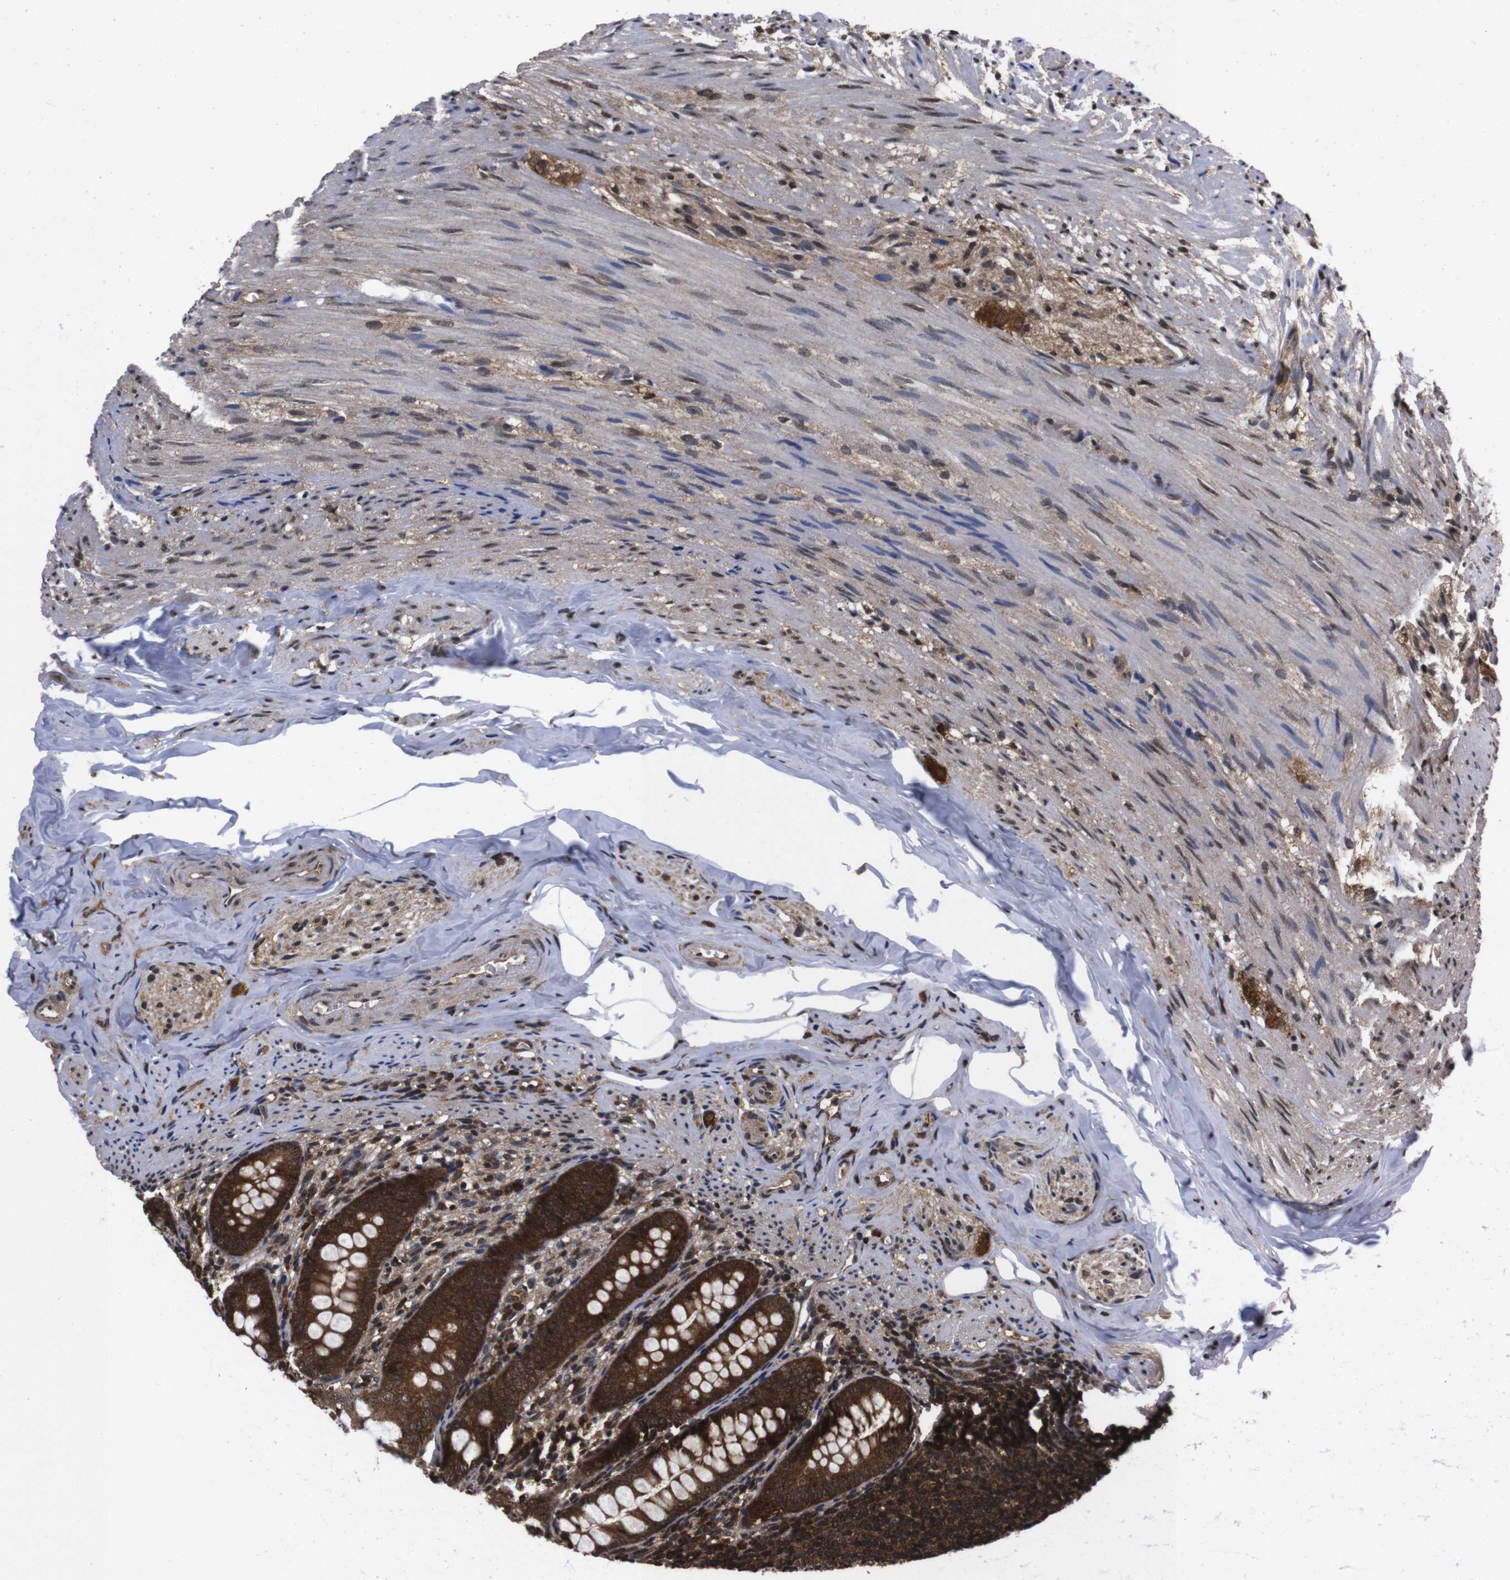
{"staining": {"intensity": "strong", "quantity": ">75%", "location": "cytoplasmic/membranous,nuclear"}, "tissue": "appendix", "cell_type": "Glandular cells", "image_type": "normal", "snomed": [{"axis": "morphology", "description": "Normal tissue, NOS"}, {"axis": "topography", "description": "Appendix"}], "caption": "Glandular cells exhibit high levels of strong cytoplasmic/membranous,nuclear staining in about >75% of cells in unremarkable human appendix.", "gene": "UBQLN2", "patient": {"sex": "female", "age": 77}}